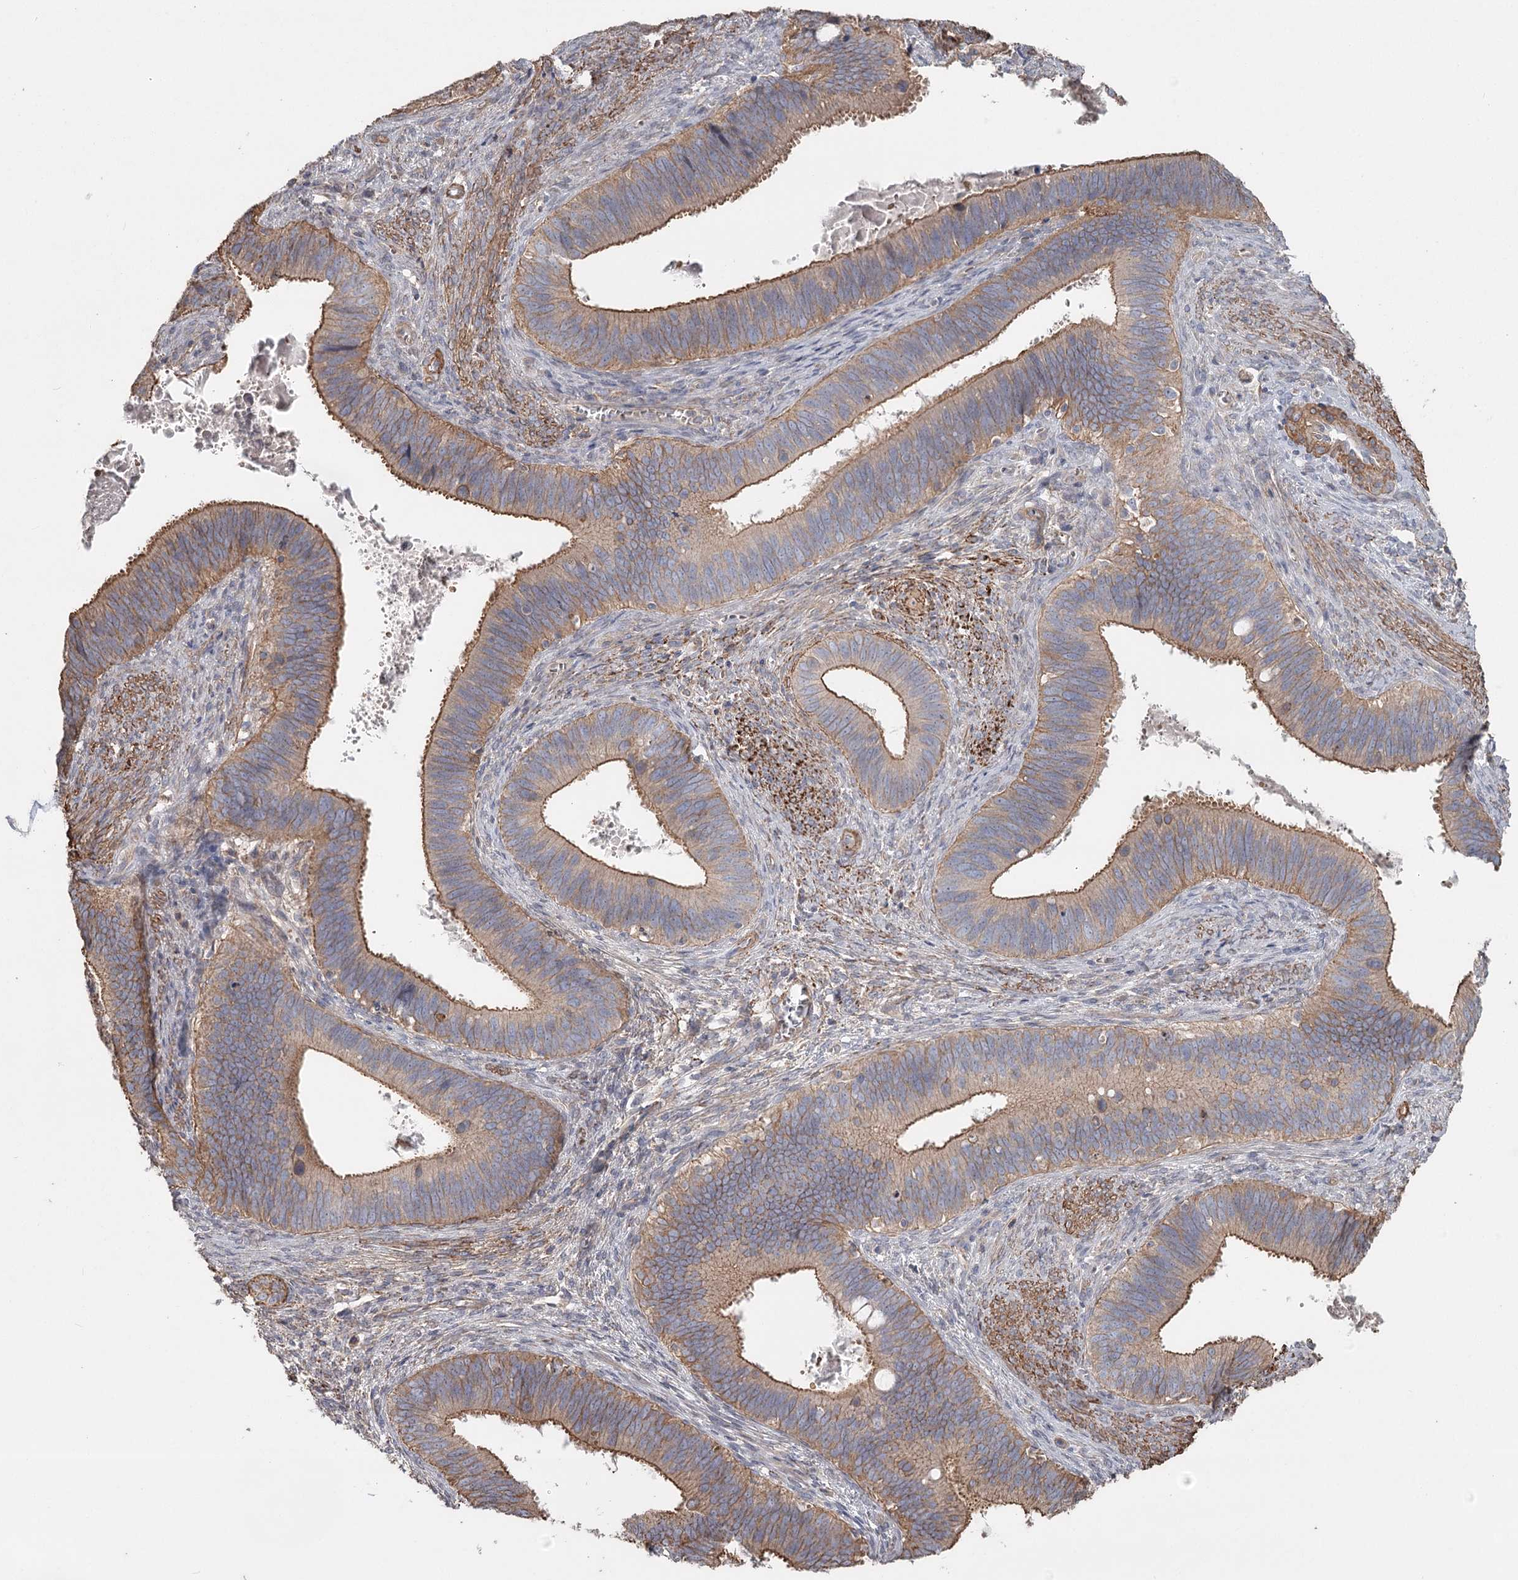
{"staining": {"intensity": "moderate", "quantity": ">75%", "location": "cytoplasmic/membranous"}, "tissue": "cervical cancer", "cell_type": "Tumor cells", "image_type": "cancer", "snomed": [{"axis": "morphology", "description": "Adenocarcinoma, NOS"}, {"axis": "topography", "description": "Cervix"}], "caption": "A high-resolution histopathology image shows immunohistochemistry (IHC) staining of cervical cancer (adenocarcinoma), which displays moderate cytoplasmic/membranous positivity in approximately >75% of tumor cells.", "gene": "DHRS9", "patient": {"sex": "female", "age": 42}}